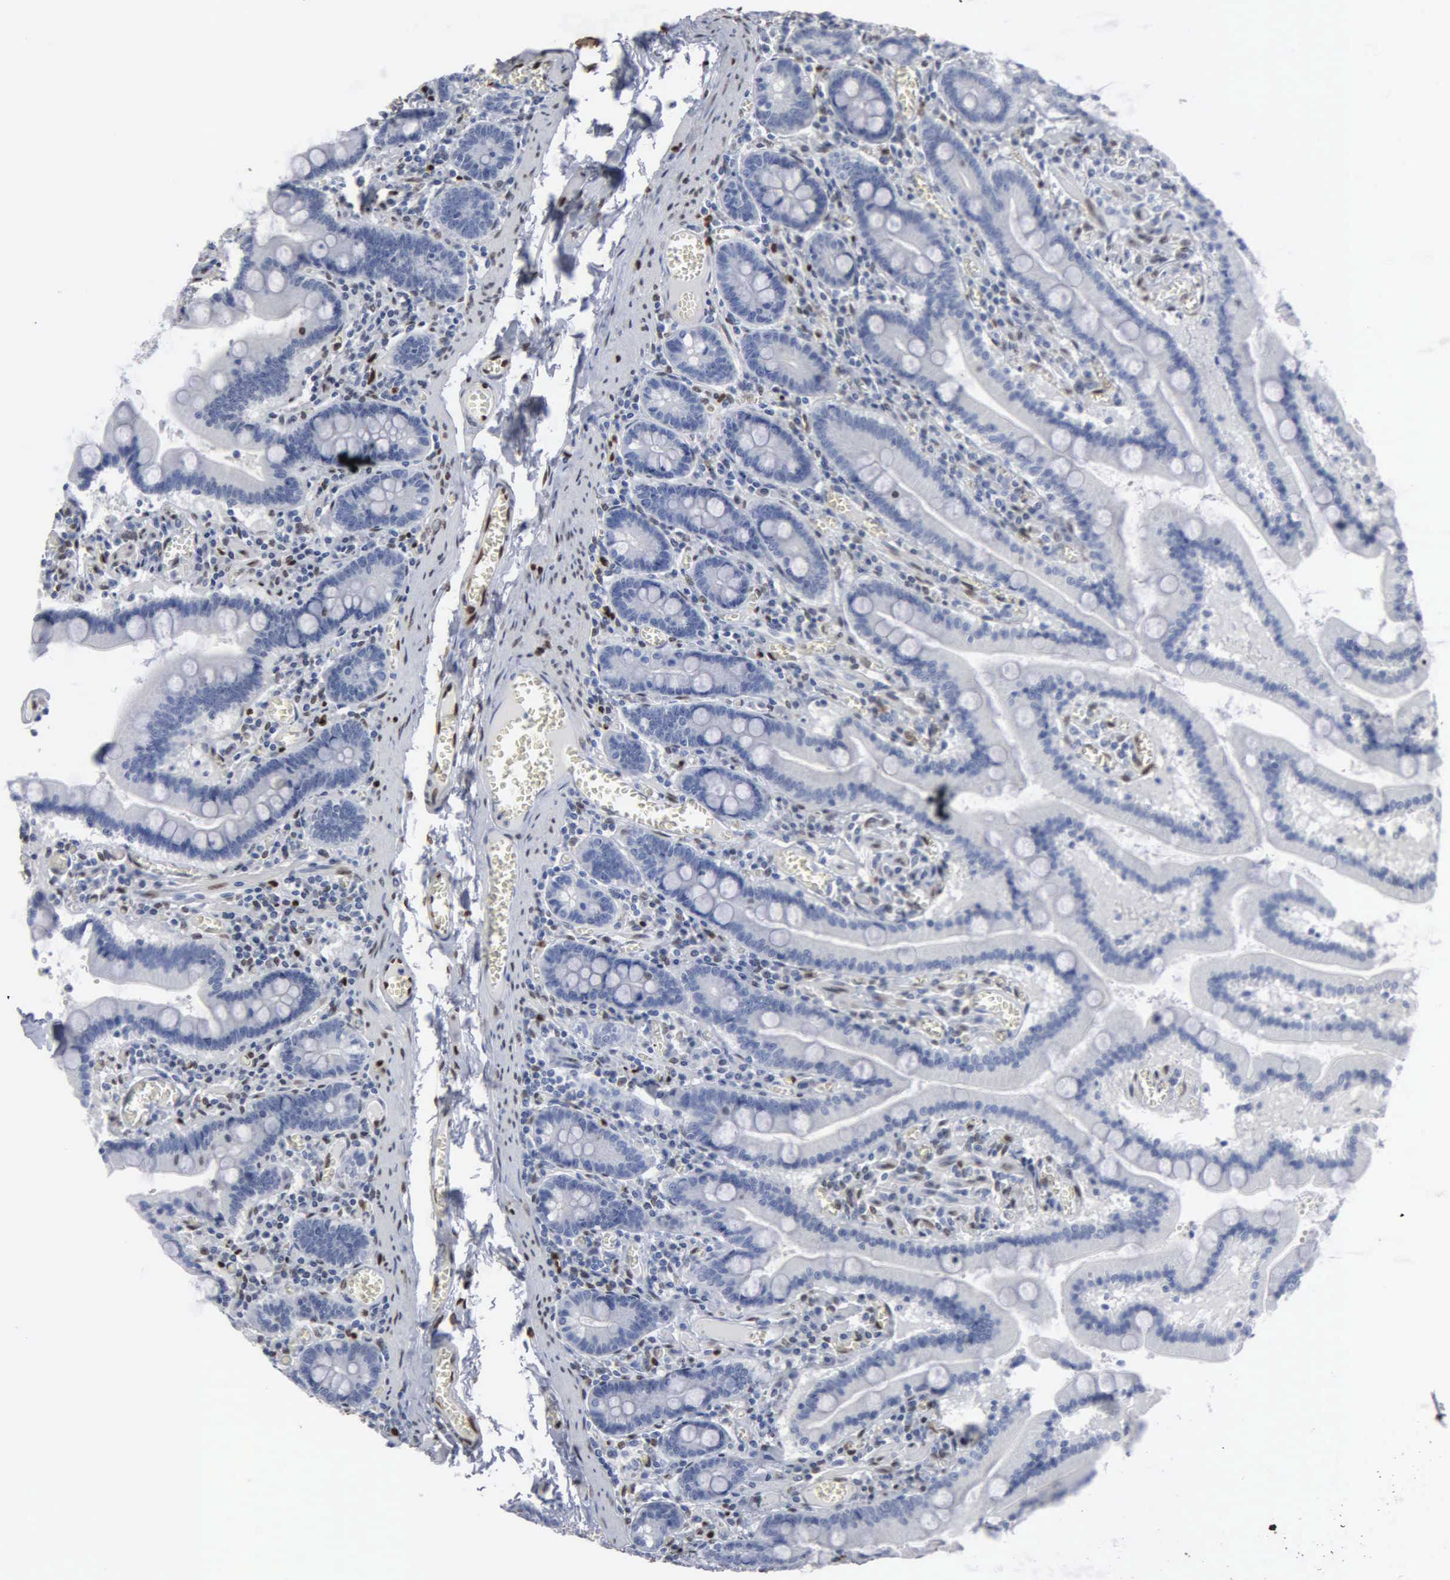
{"staining": {"intensity": "negative", "quantity": "none", "location": "none"}, "tissue": "small intestine", "cell_type": "Glandular cells", "image_type": "normal", "snomed": [{"axis": "morphology", "description": "Normal tissue, NOS"}, {"axis": "topography", "description": "Small intestine"}], "caption": "DAB (3,3'-diaminobenzidine) immunohistochemical staining of normal small intestine displays no significant staining in glandular cells.", "gene": "FGF2", "patient": {"sex": "male", "age": 59}}